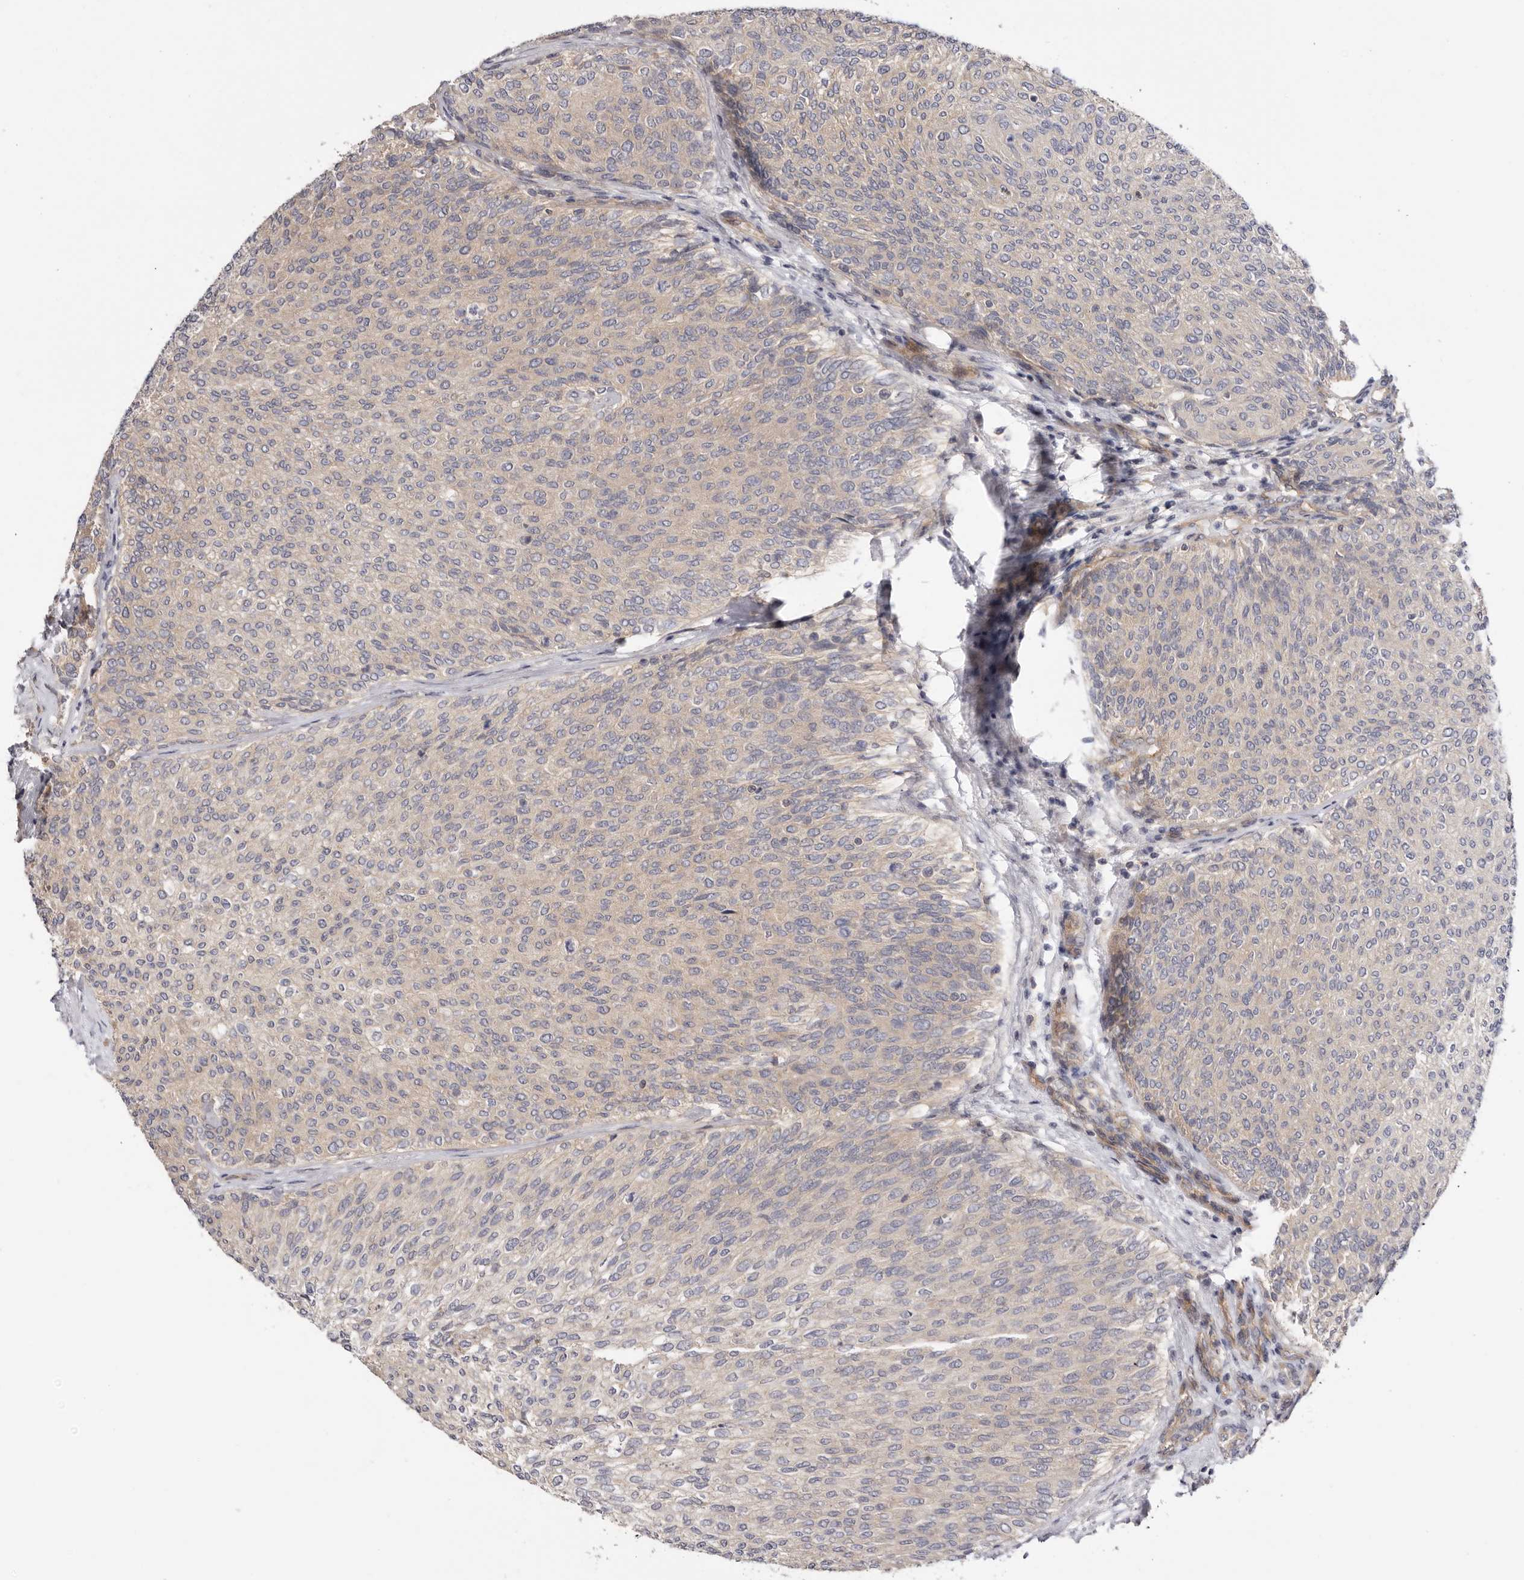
{"staining": {"intensity": "weak", "quantity": "<25%", "location": "cytoplasmic/membranous"}, "tissue": "urothelial cancer", "cell_type": "Tumor cells", "image_type": "cancer", "snomed": [{"axis": "morphology", "description": "Urothelial carcinoma, Low grade"}, {"axis": "topography", "description": "Urinary bladder"}], "caption": "Immunohistochemistry (IHC) of human urothelial carcinoma (low-grade) reveals no positivity in tumor cells.", "gene": "PANK4", "patient": {"sex": "female", "age": 79}}